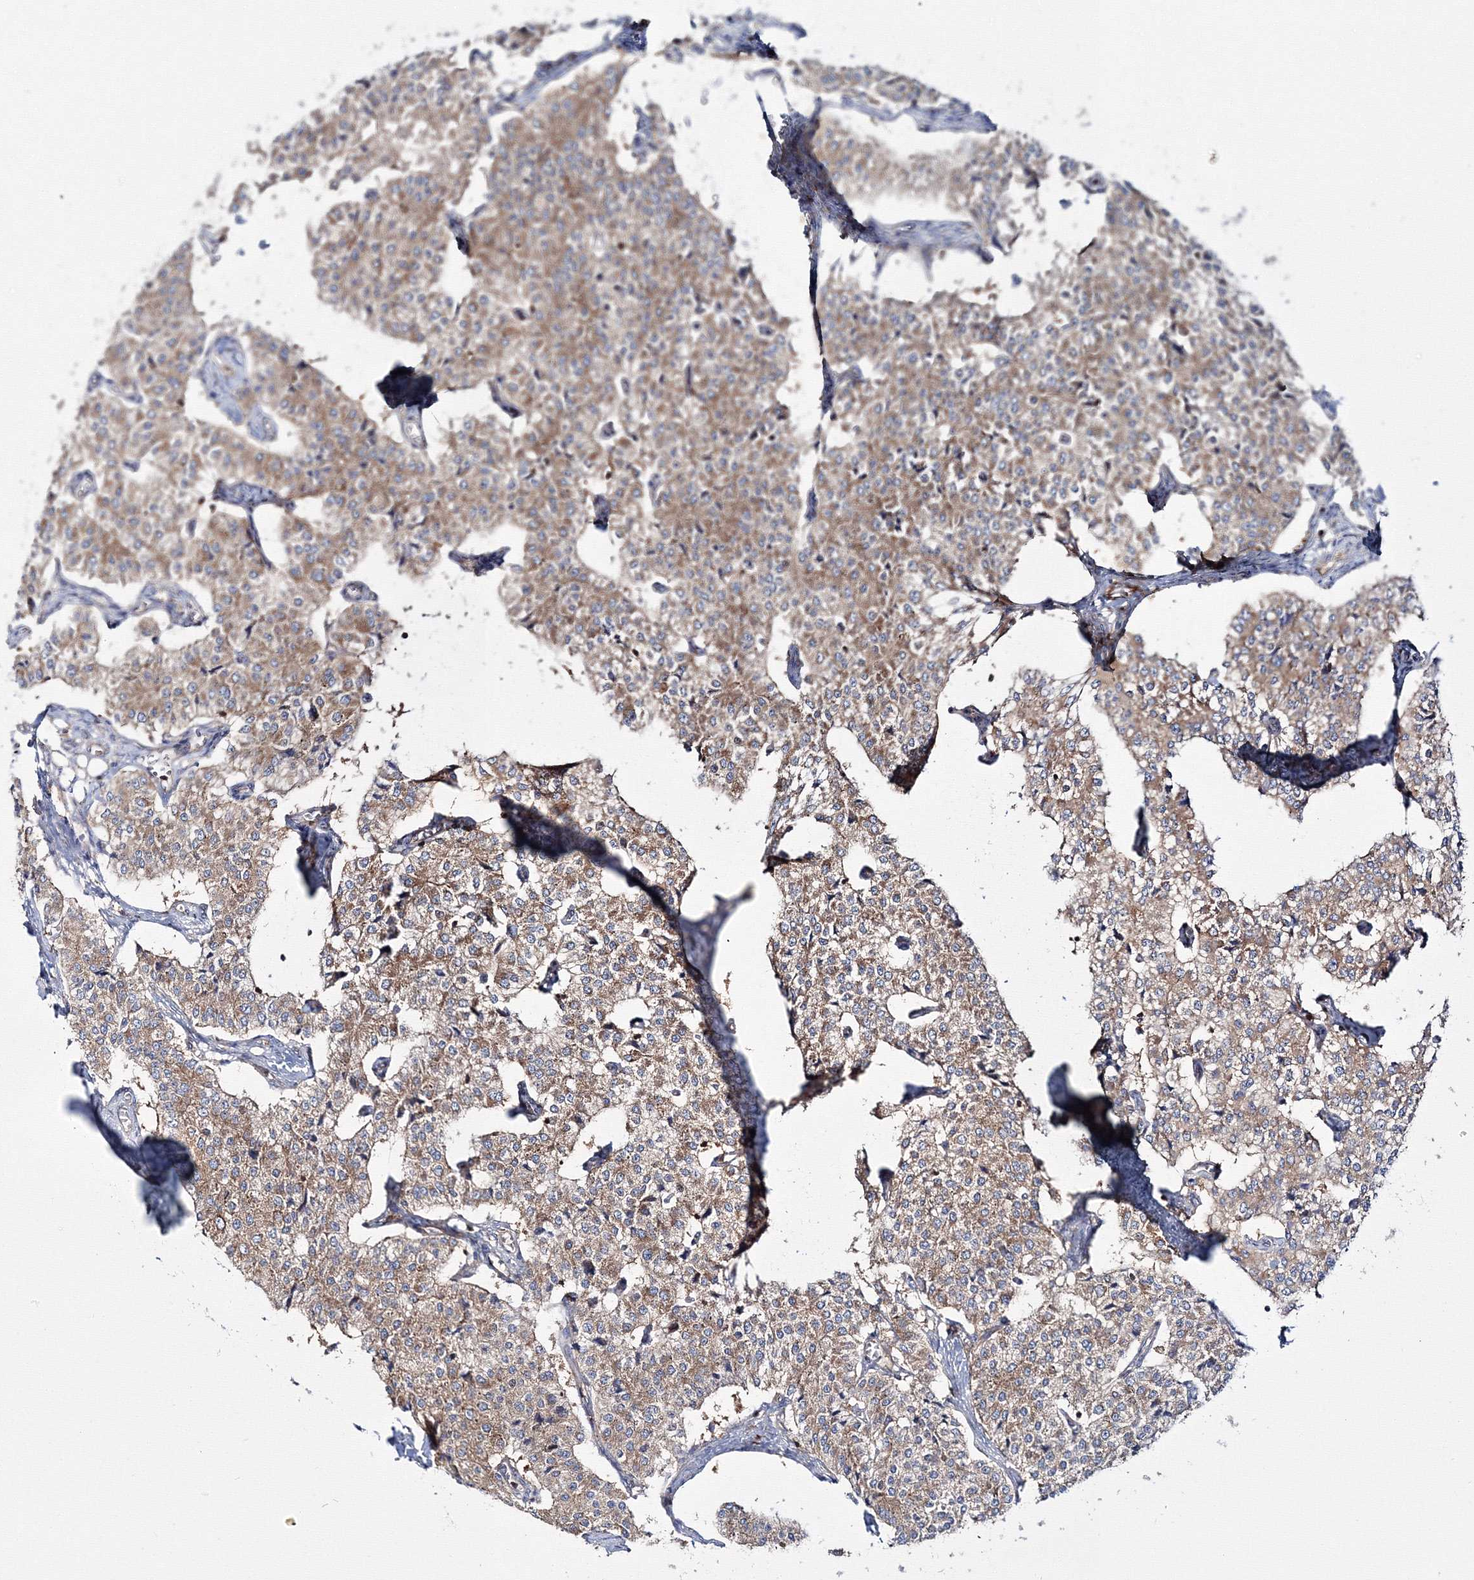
{"staining": {"intensity": "moderate", "quantity": ">75%", "location": "cytoplasmic/membranous"}, "tissue": "carcinoid", "cell_type": "Tumor cells", "image_type": "cancer", "snomed": [{"axis": "morphology", "description": "Carcinoid, malignant, NOS"}, {"axis": "topography", "description": "Colon"}], "caption": "High-magnification brightfield microscopy of carcinoid stained with DAB (brown) and counterstained with hematoxylin (blue). tumor cells exhibit moderate cytoplasmic/membranous staining is identified in approximately>75% of cells.", "gene": "HARS1", "patient": {"sex": "female", "age": 52}}